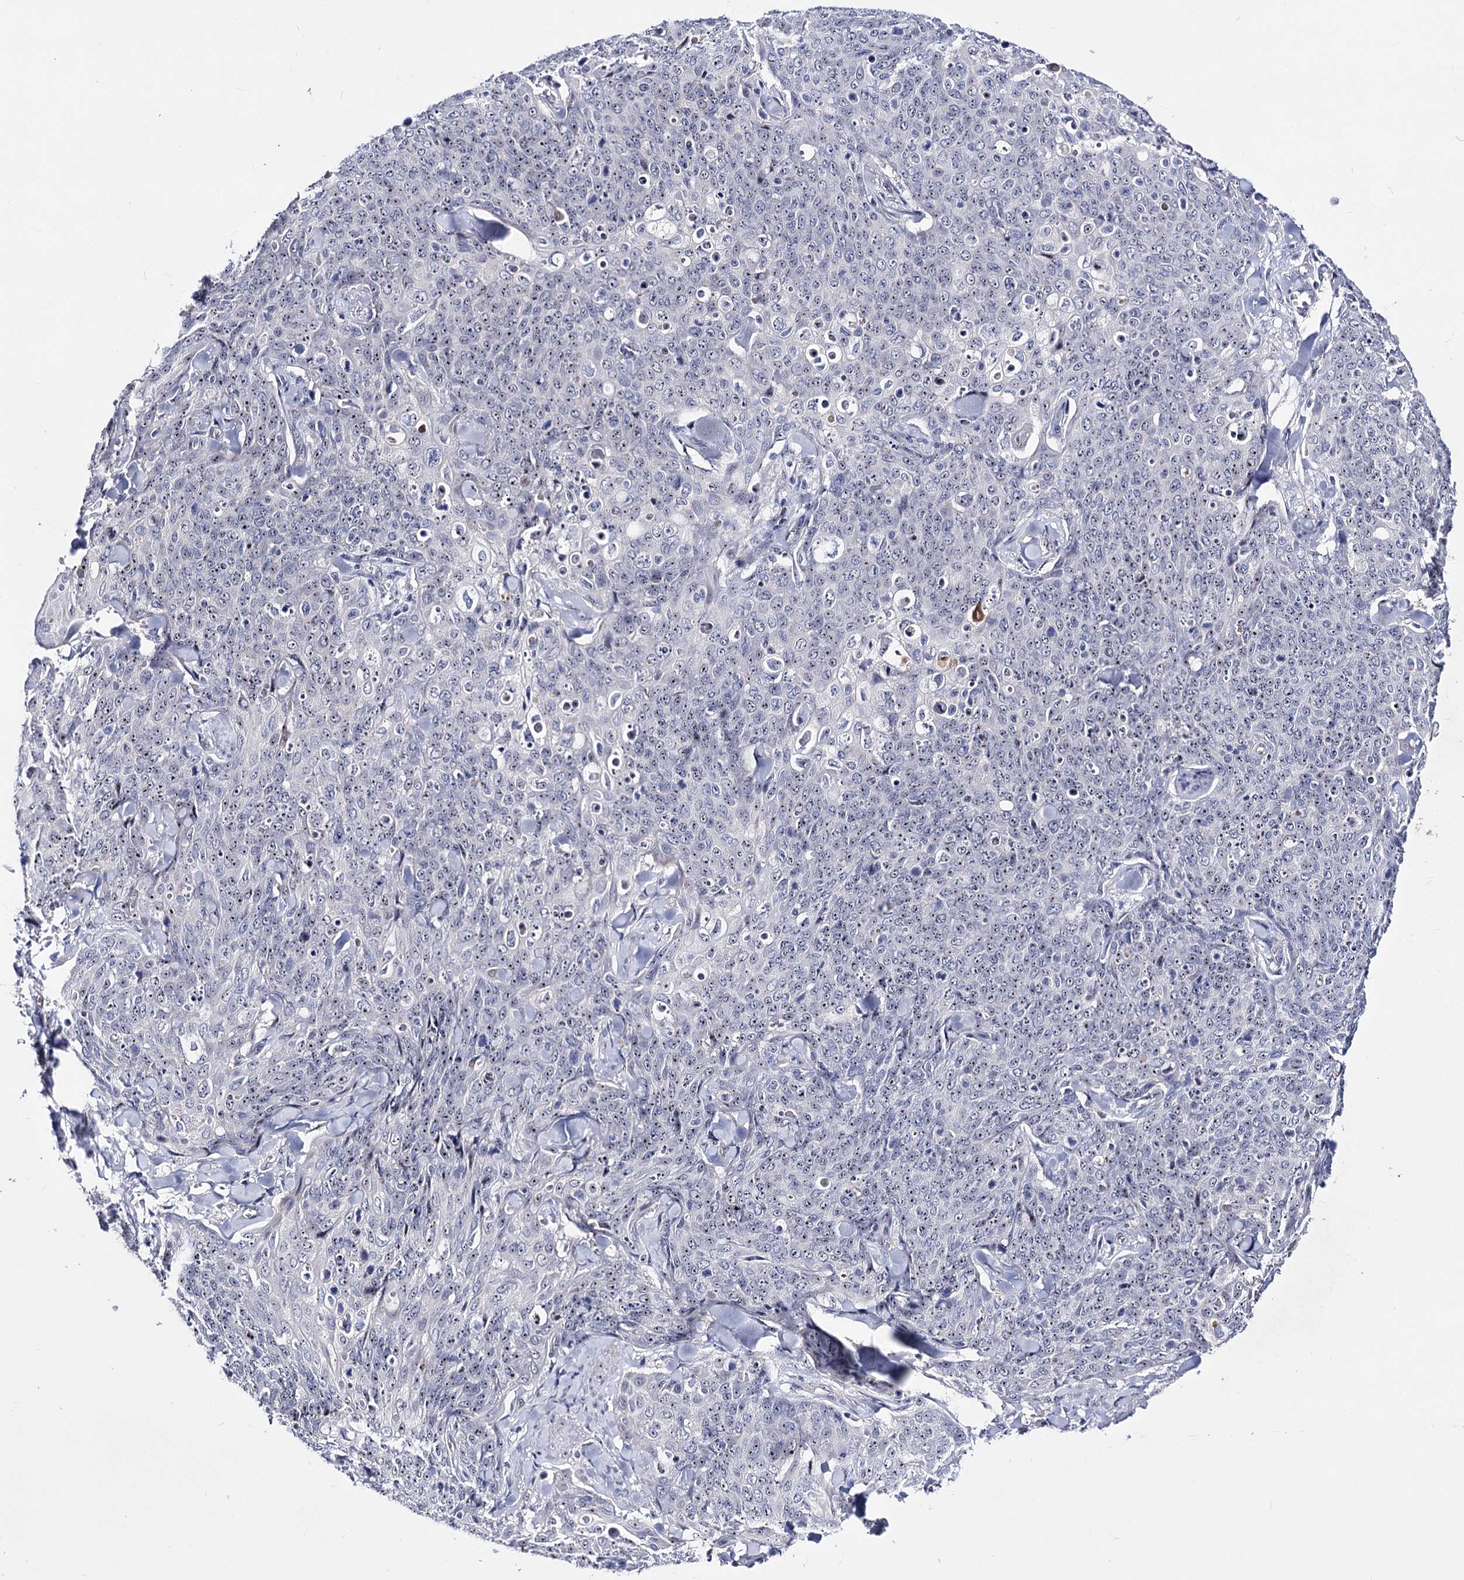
{"staining": {"intensity": "moderate", "quantity": ">75%", "location": "nuclear"}, "tissue": "skin cancer", "cell_type": "Tumor cells", "image_type": "cancer", "snomed": [{"axis": "morphology", "description": "Squamous cell carcinoma, NOS"}, {"axis": "topography", "description": "Skin"}, {"axis": "topography", "description": "Vulva"}], "caption": "This histopathology image displays immunohistochemistry (IHC) staining of human skin cancer, with medium moderate nuclear expression in about >75% of tumor cells.", "gene": "PCGF5", "patient": {"sex": "female", "age": 85}}